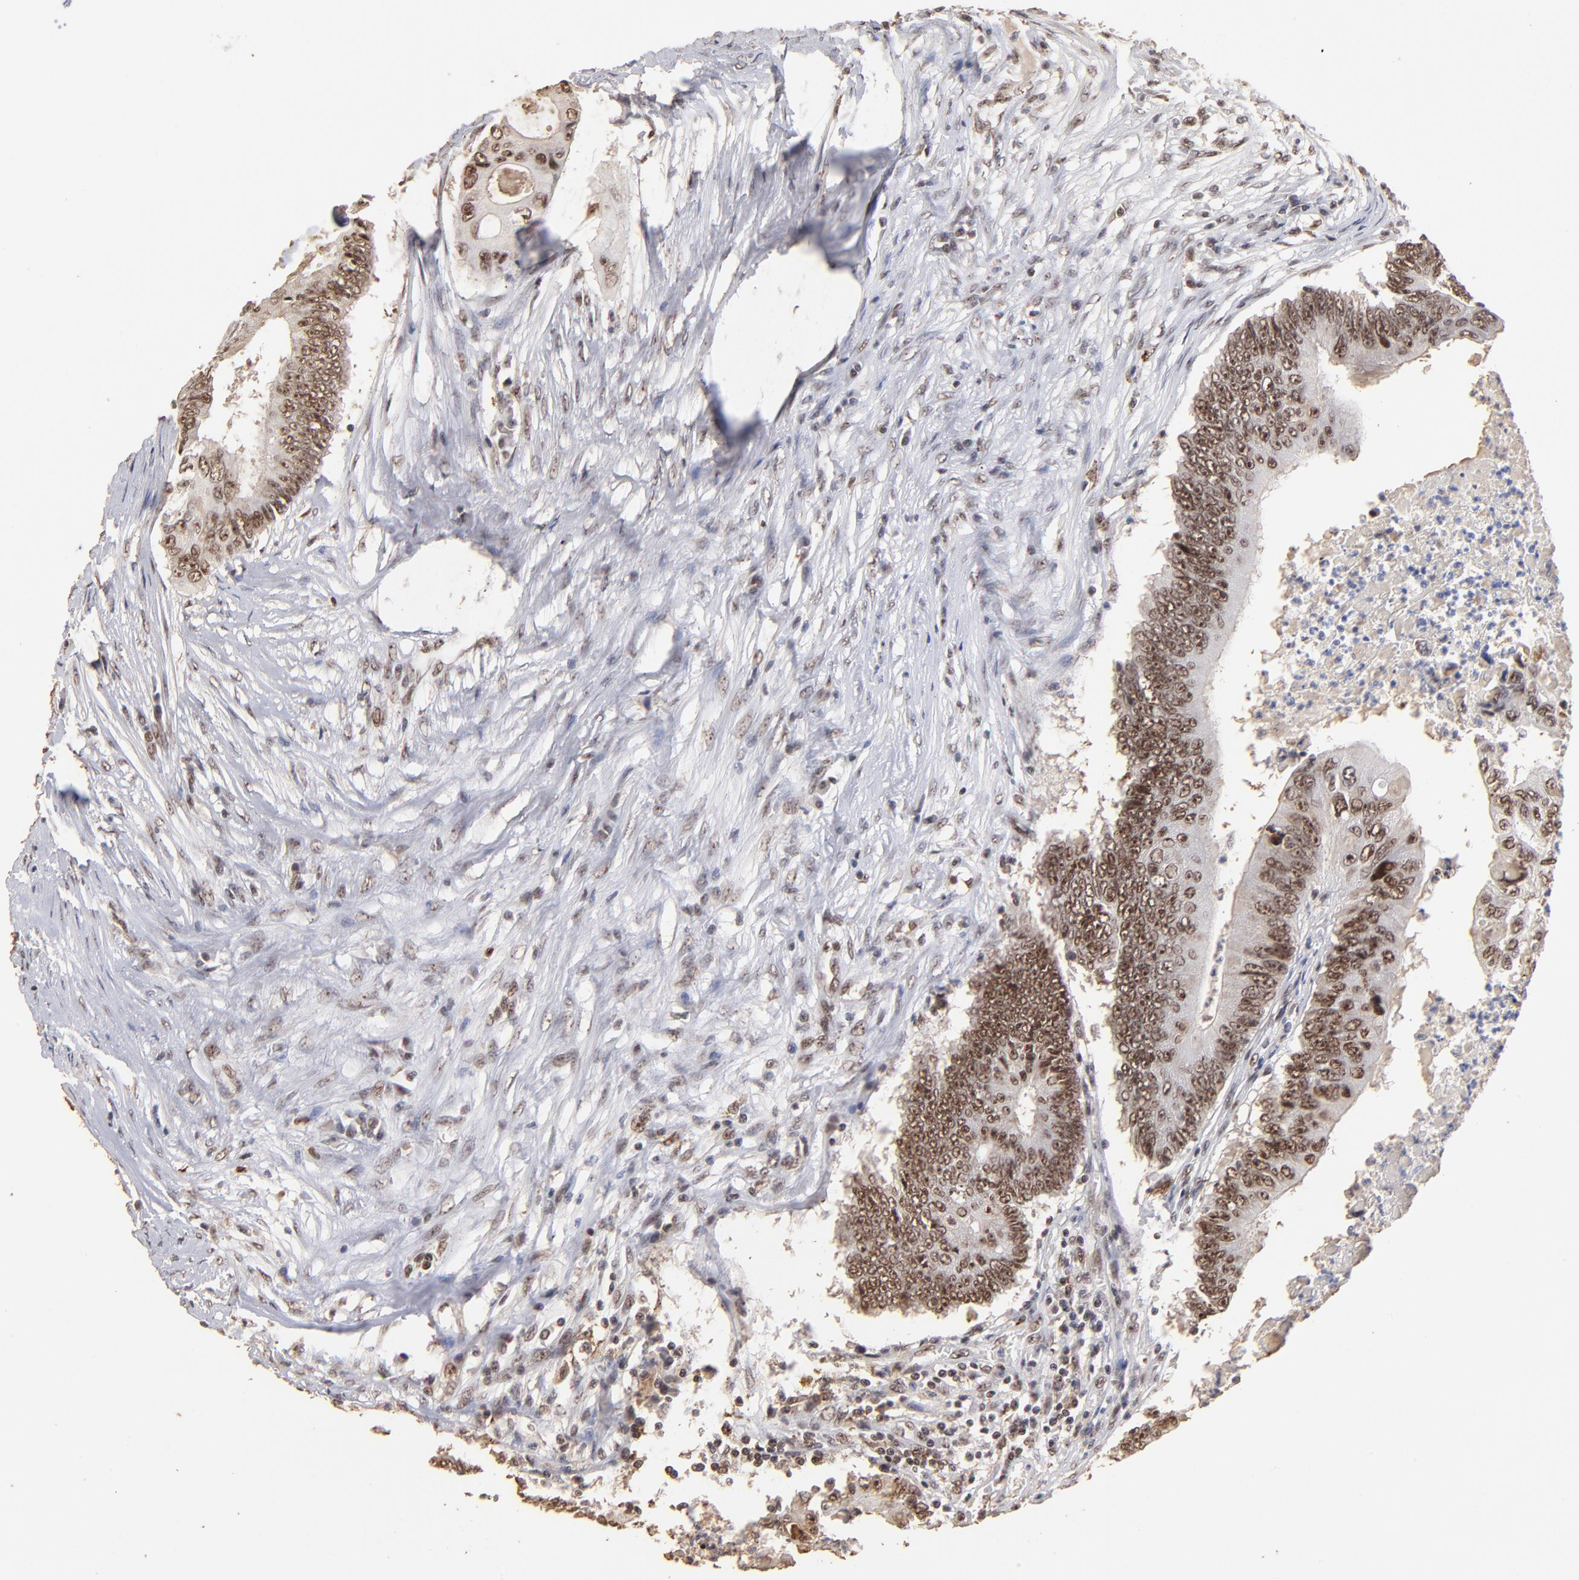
{"staining": {"intensity": "moderate", "quantity": ">75%", "location": "nuclear"}, "tissue": "colorectal cancer", "cell_type": "Tumor cells", "image_type": "cancer", "snomed": [{"axis": "morphology", "description": "Adenocarcinoma, NOS"}, {"axis": "topography", "description": "Colon"}], "caption": "Colorectal adenocarcinoma stained with a brown dye demonstrates moderate nuclear positive staining in about >75% of tumor cells.", "gene": "ZNF146", "patient": {"sex": "male", "age": 65}}